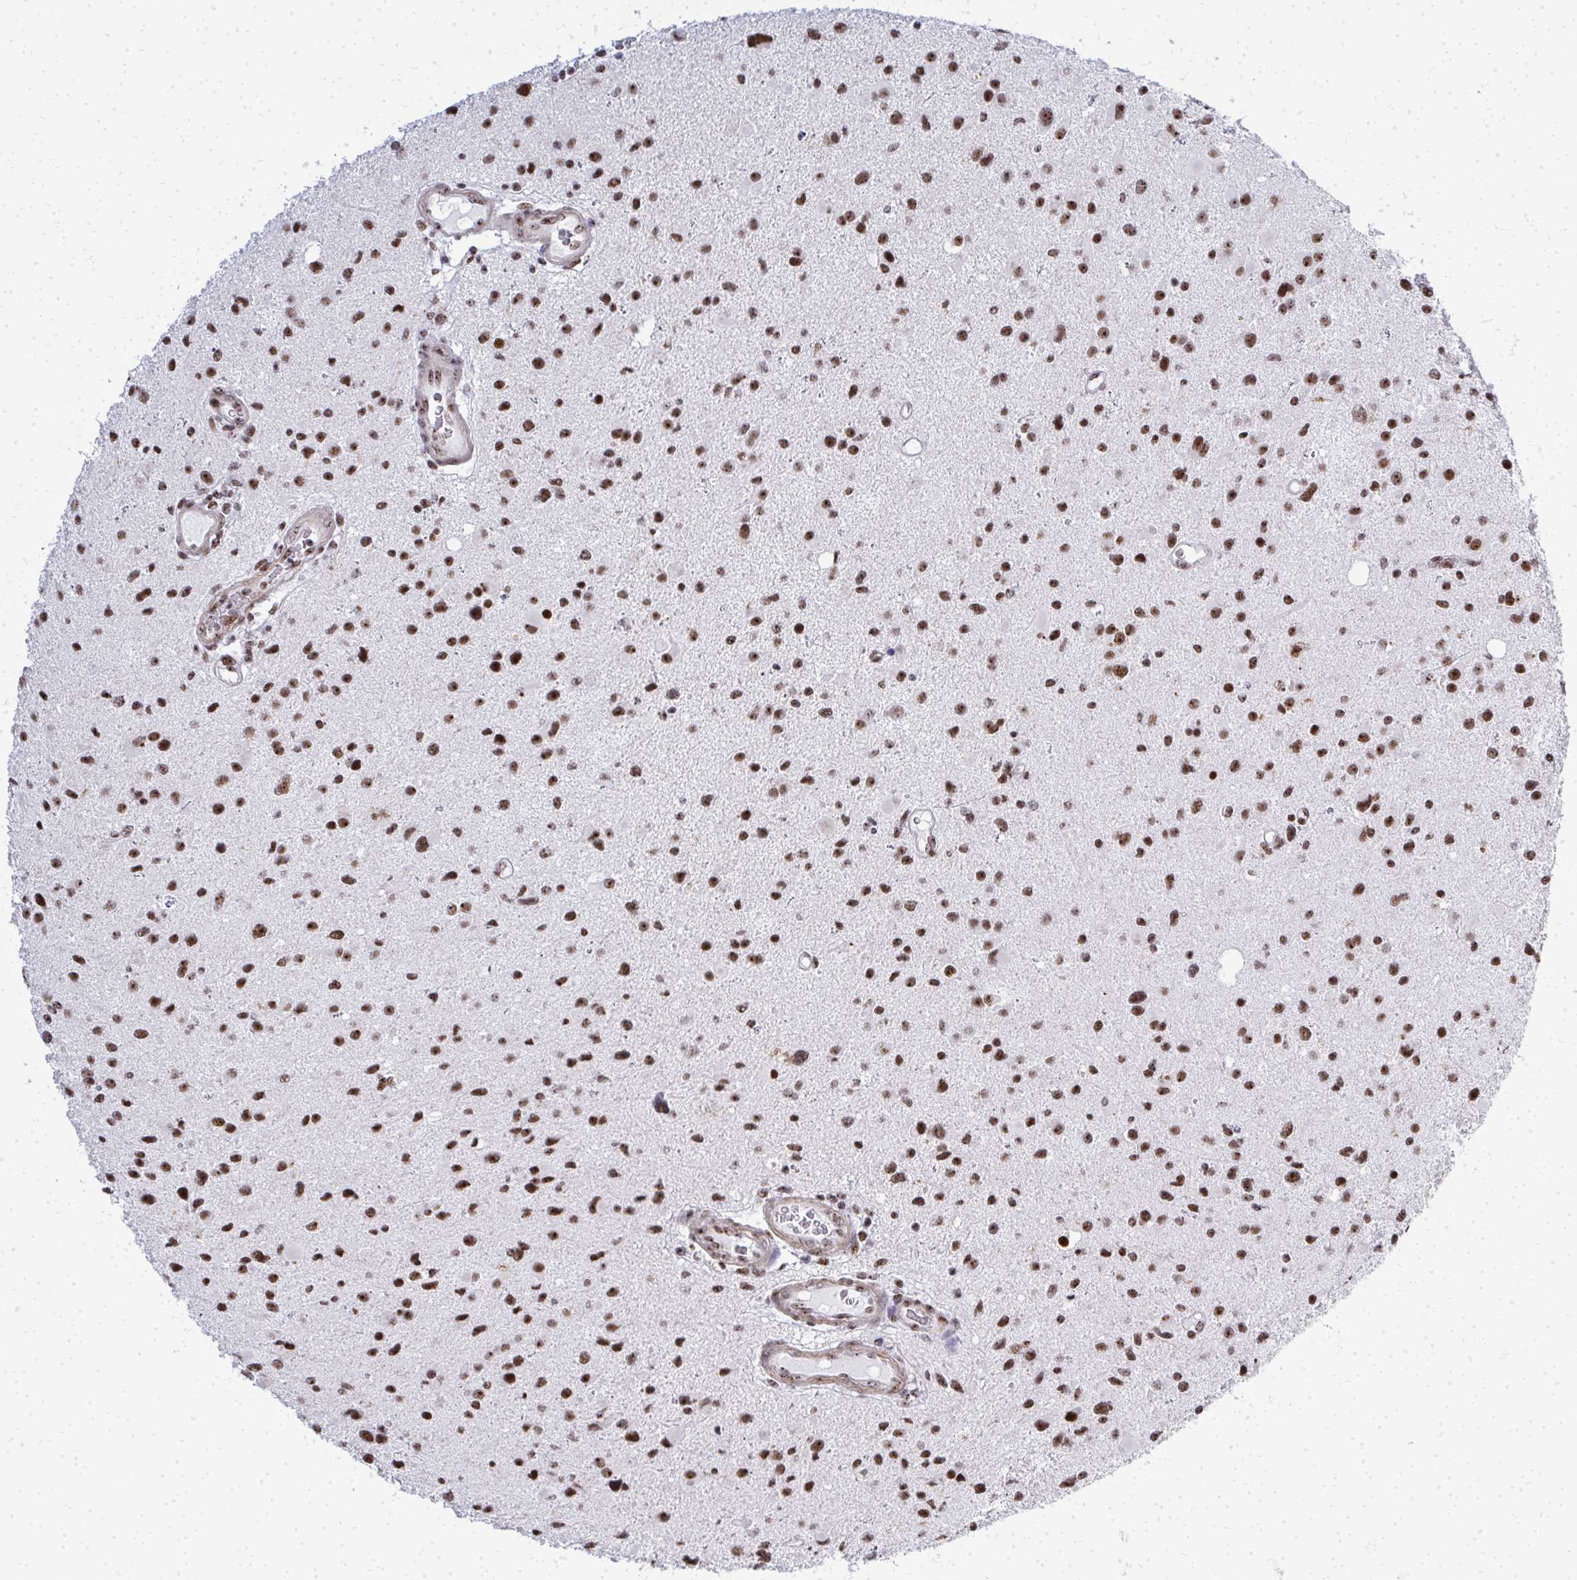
{"staining": {"intensity": "strong", "quantity": ">75%", "location": "nuclear"}, "tissue": "glioma", "cell_type": "Tumor cells", "image_type": "cancer", "snomed": [{"axis": "morphology", "description": "Glioma, malignant, Low grade"}, {"axis": "topography", "description": "Brain"}], "caption": "Tumor cells show high levels of strong nuclear positivity in approximately >75% of cells in glioma.", "gene": "SIRT7", "patient": {"sex": "female", "age": 32}}